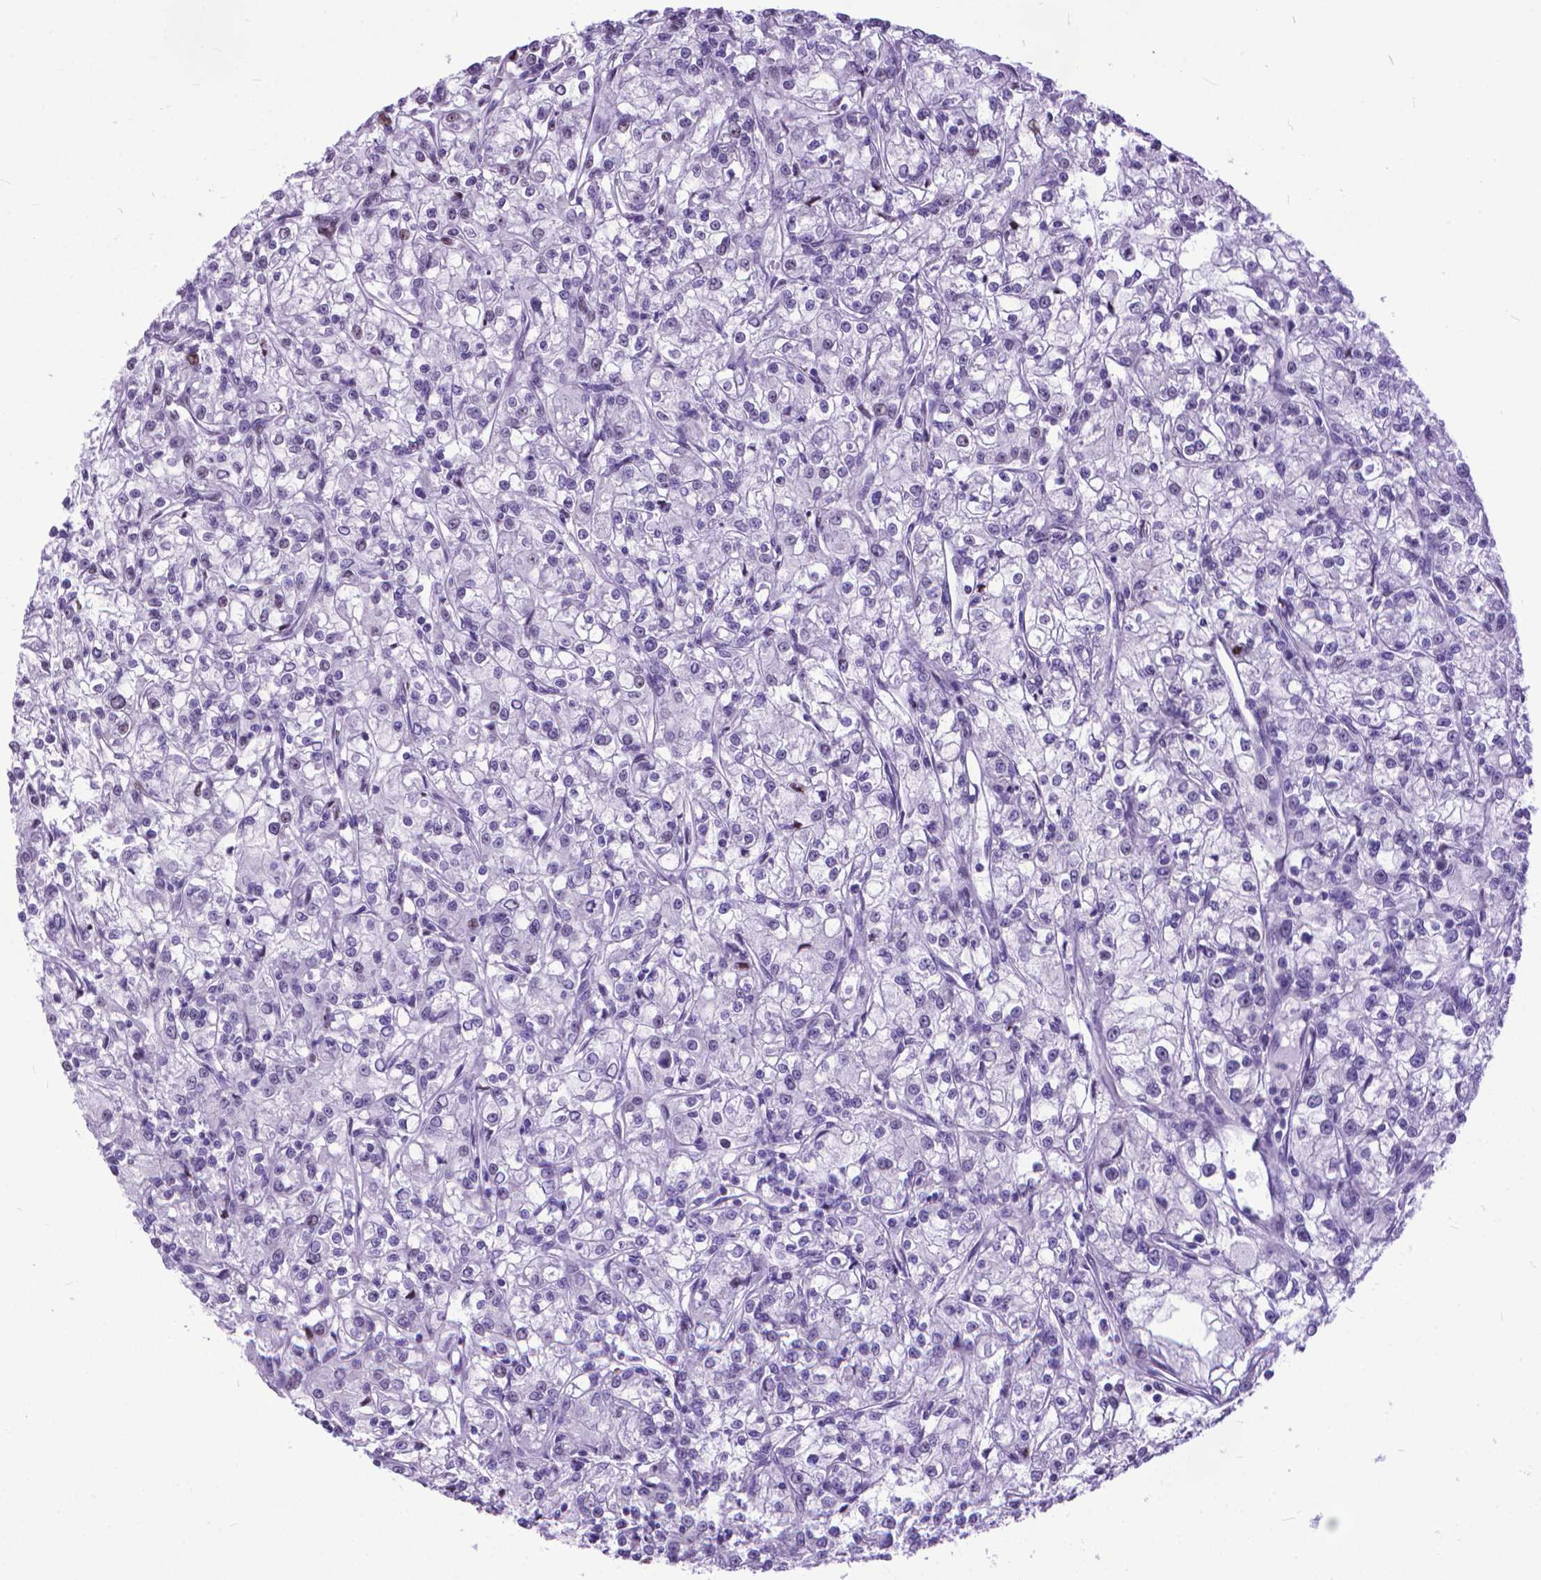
{"staining": {"intensity": "strong", "quantity": "25%-75%", "location": "nuclear"}, "tissue": "renal cancer", "cell_type": "Tumor cells", "image_type": "cancer", "snomed": [{"axis": "morphology", "description": "Adenocarcinoma, NOS"}, {"axis": "topography", "description": "Kidney"}], "caption": "The micrograph exhibits immunohistochemical staining of renal cancer. There is strong nuclear positivity is seen in about 25%-75% of tumor cells.", "gene": "POLE4", "patient": {"sex": "female", "age": 59}}